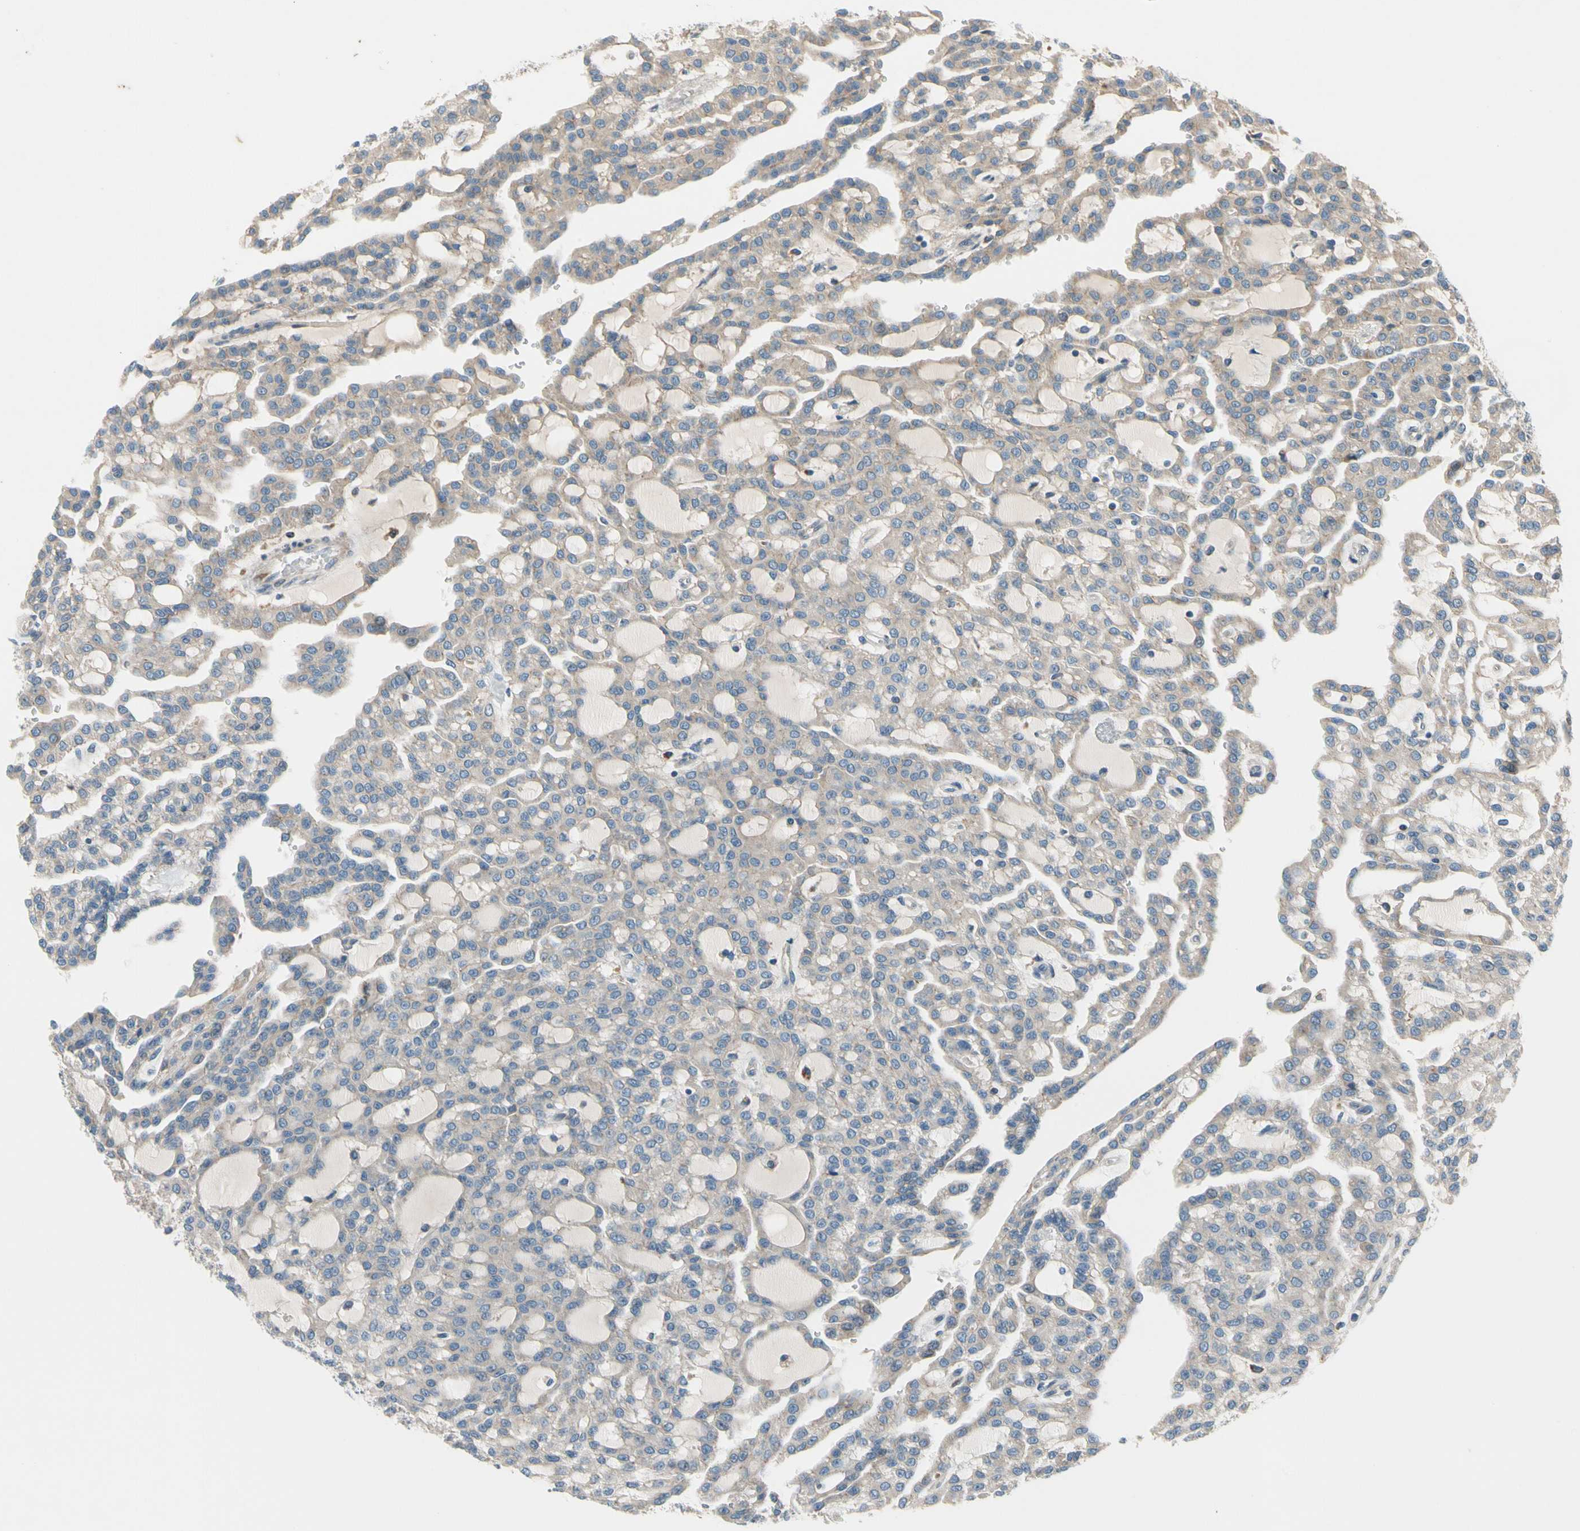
{"staining": {"intensity": "weak", "quantity": ">75%", "location": "cytoplasmic/membranous"}, "tissue": "renal cancer", "cell_type": "Tumor cells", "image_type": "cancer", "snomed": [{"axis": "morphology", "description": "Adenocarcinoma, NOS"}, {"axis": "topography", "description": "Kidney"}], "caption": "Immunohistochemical staining of renal cancer exhibits low levels of weak cytoplasmic/membranous staining in approximately >75% of tumor cells.", "gene": "MST1R", "patient": {"sex": "male", "age": 63}}